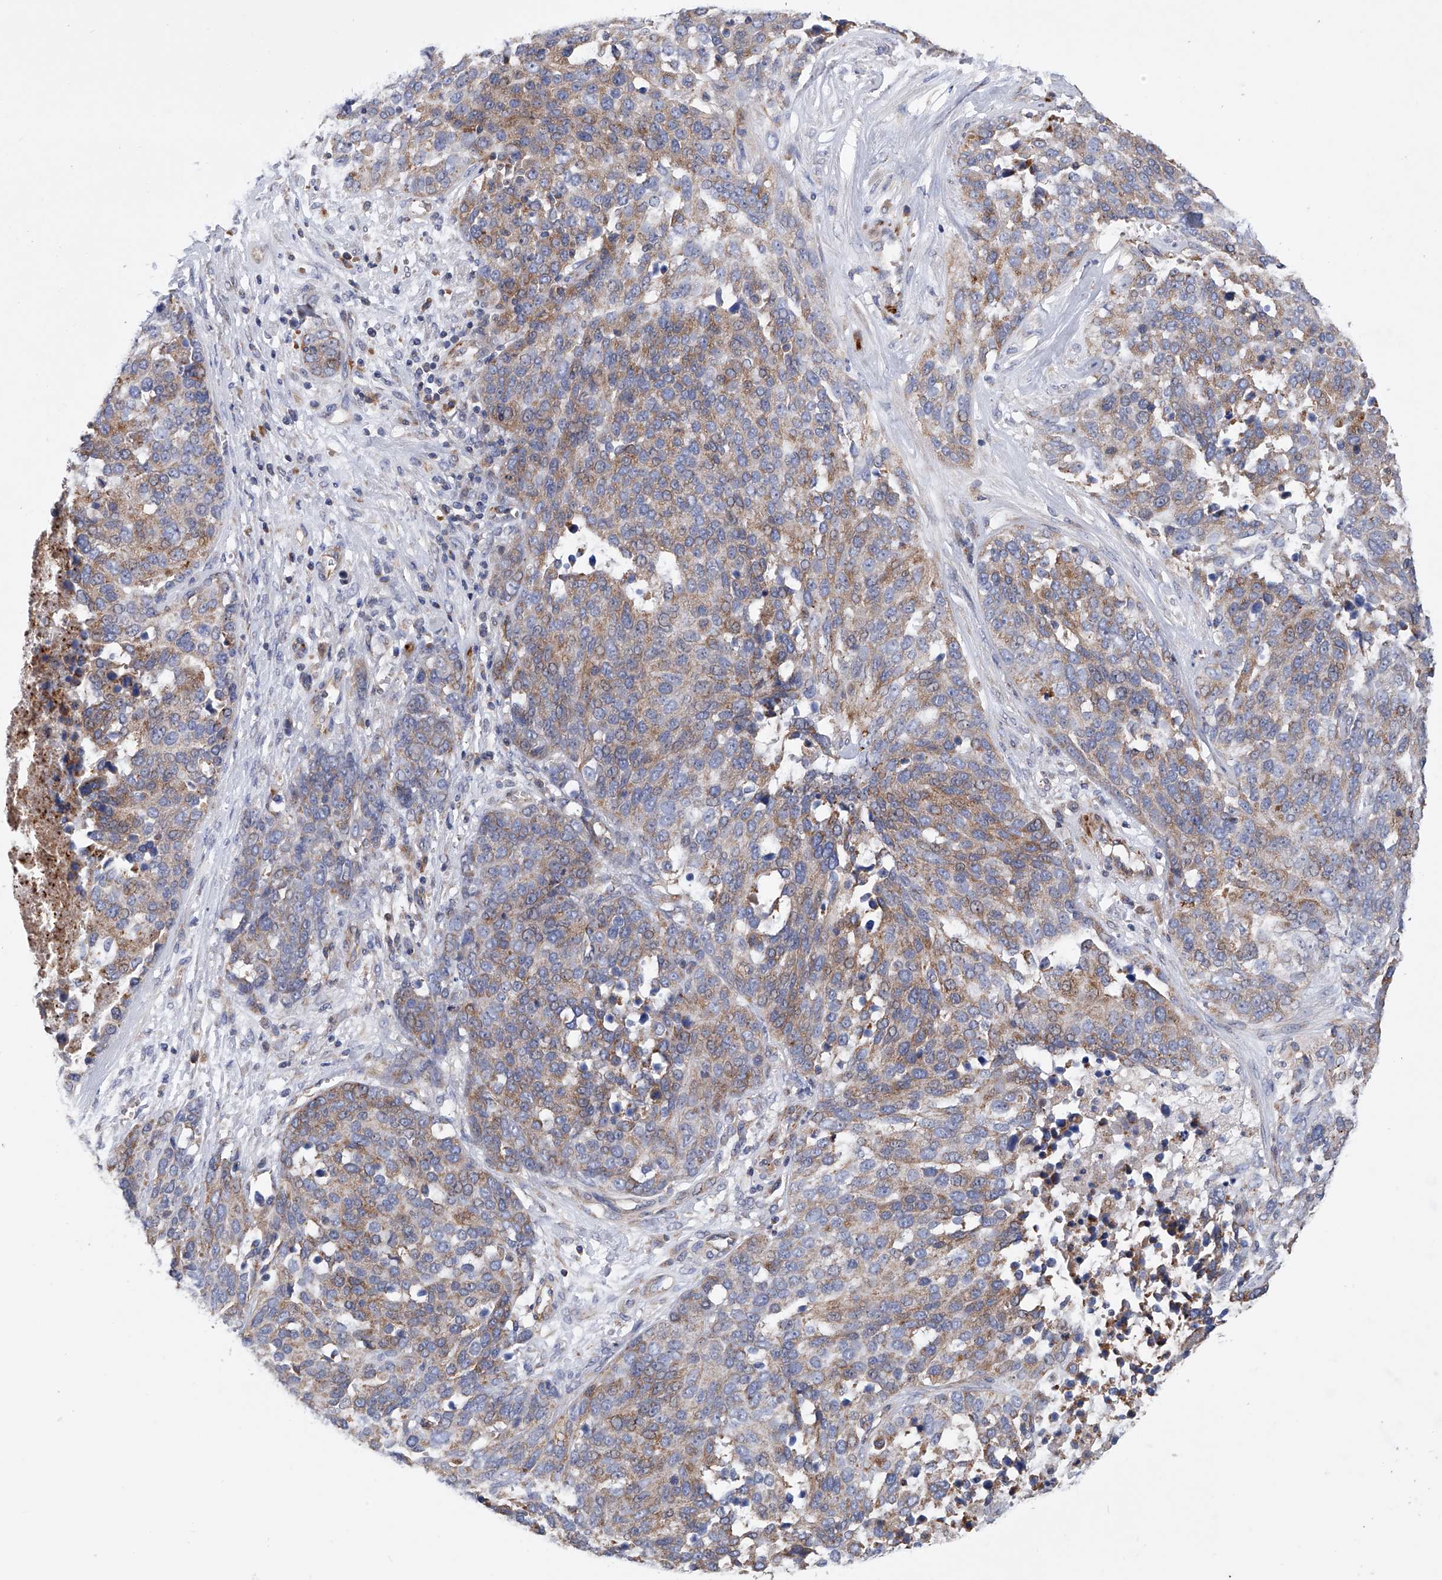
{"staining": {"intensity": "moderate", "quantity": ">75%", "location": "cytoplasmic/membranous"}, "tissue": "ovarian cancer", "cell_type": "Tumor cells", "image_type": "cancer", "snomed": [{"axis": "morphology", "description": "Cystadenocarcinoma, serous, NOS"}, {"axis": "topography", "description": "Ovary"}], "caption": "Protein staining reveals moderate cytoplasmic/membranous expression in about >75% of tumor cells in ovarian serous cystadenocarcinoma.", "gene": "MLYCD", "patient": {"sex": "female", "age": 44}}